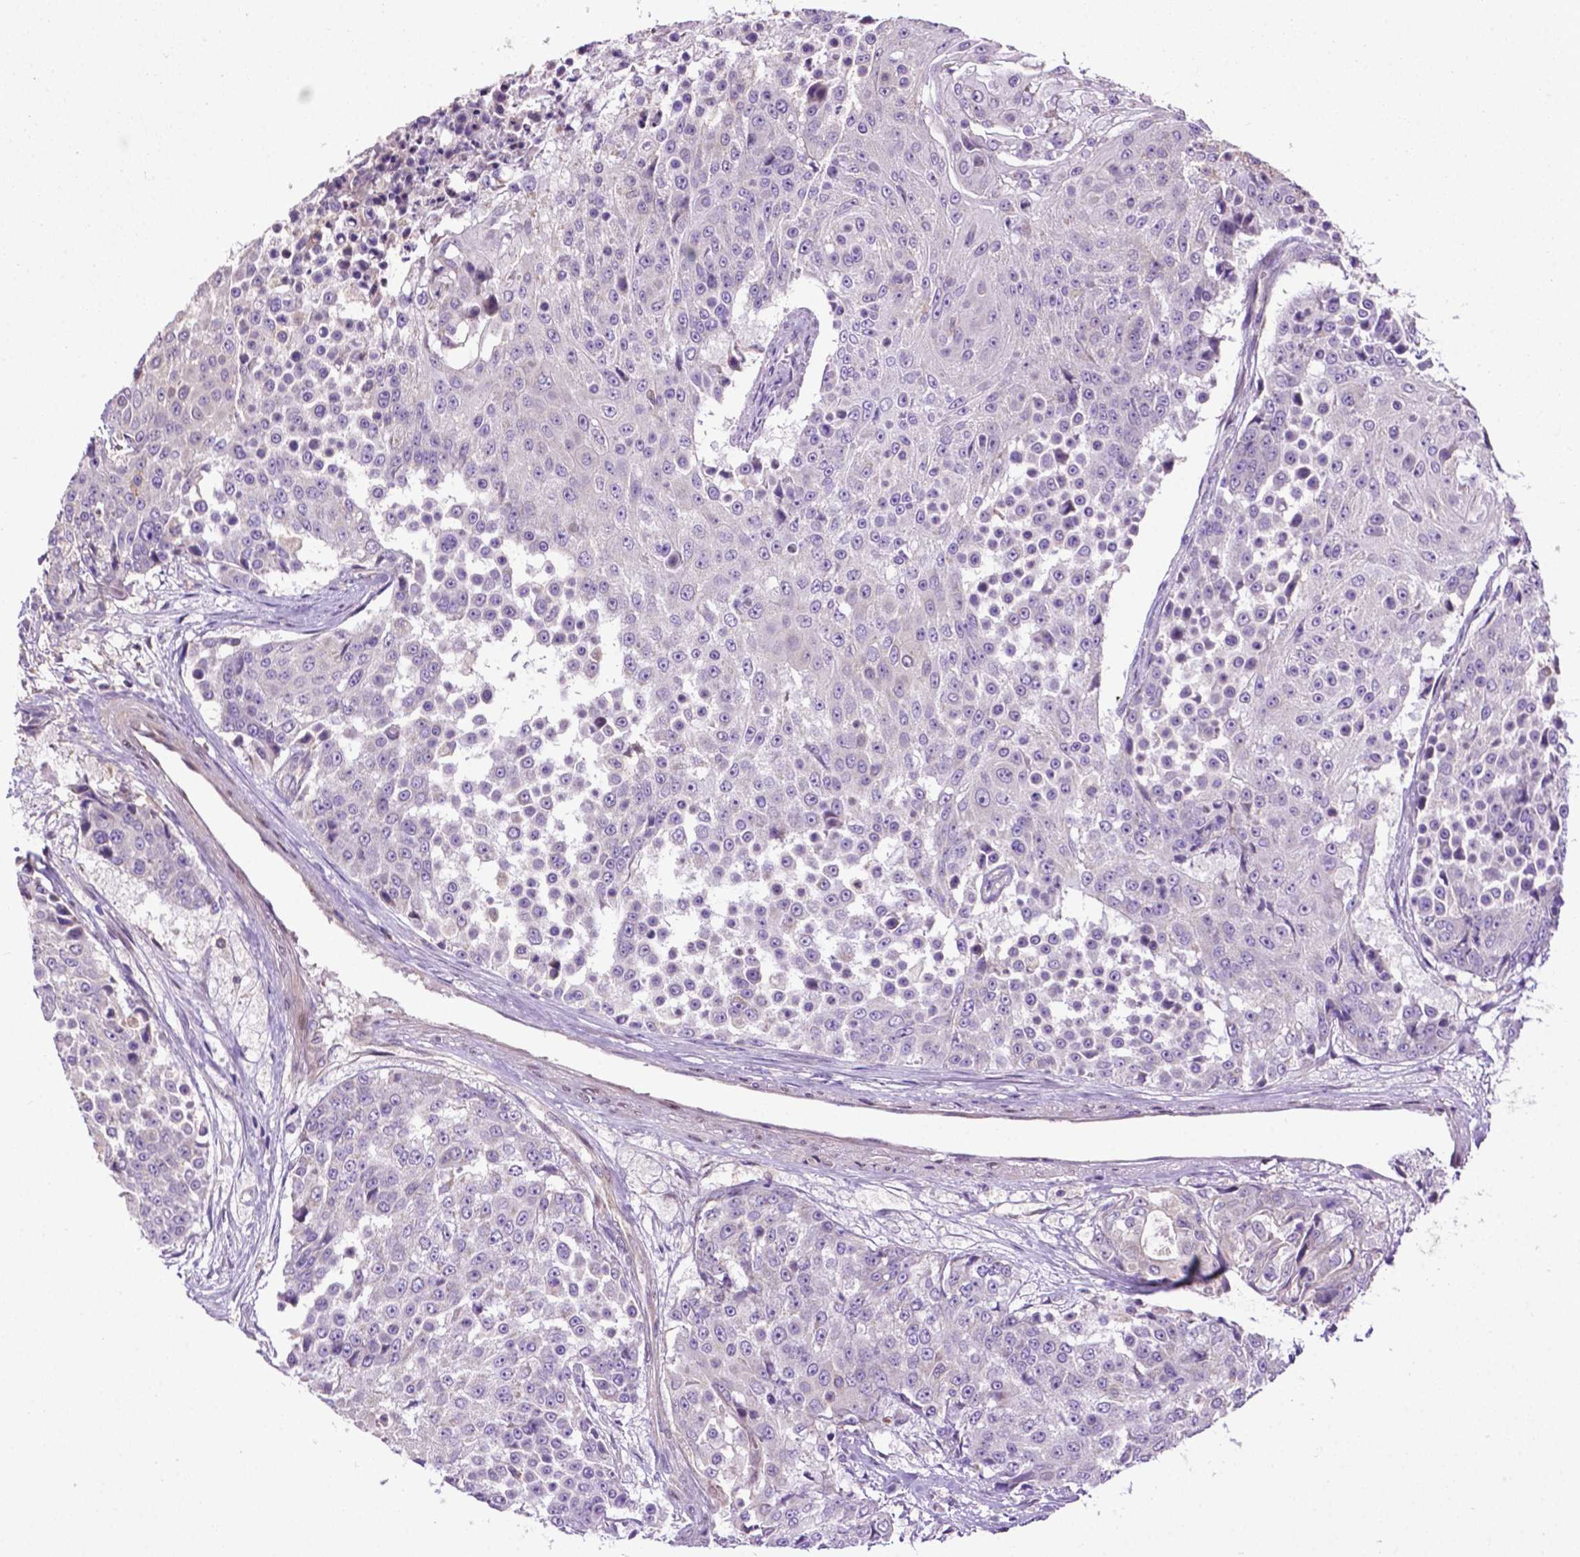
{"staining": {"intensity": "negative", "quantity": "none", "location": "none"}, "tissue": "urothelial cancer", "cell_type": "Tumor cells", "image_type": "cancer", "snomed": [{"axis": "morphology", "description": "Urothelial carcinoma, High grade"}, {"axis": "topography", "description": "Urinary bladder"}], "caption": "High-grade urothelial carcinoma was stained to show a protein in brown. There is no significant expression in tumor cells. (DAB immunohistochemistry with hematoxylin counter stain).", "gene": "SPNS2", "patient": {"sex": "female", "age": 63}}